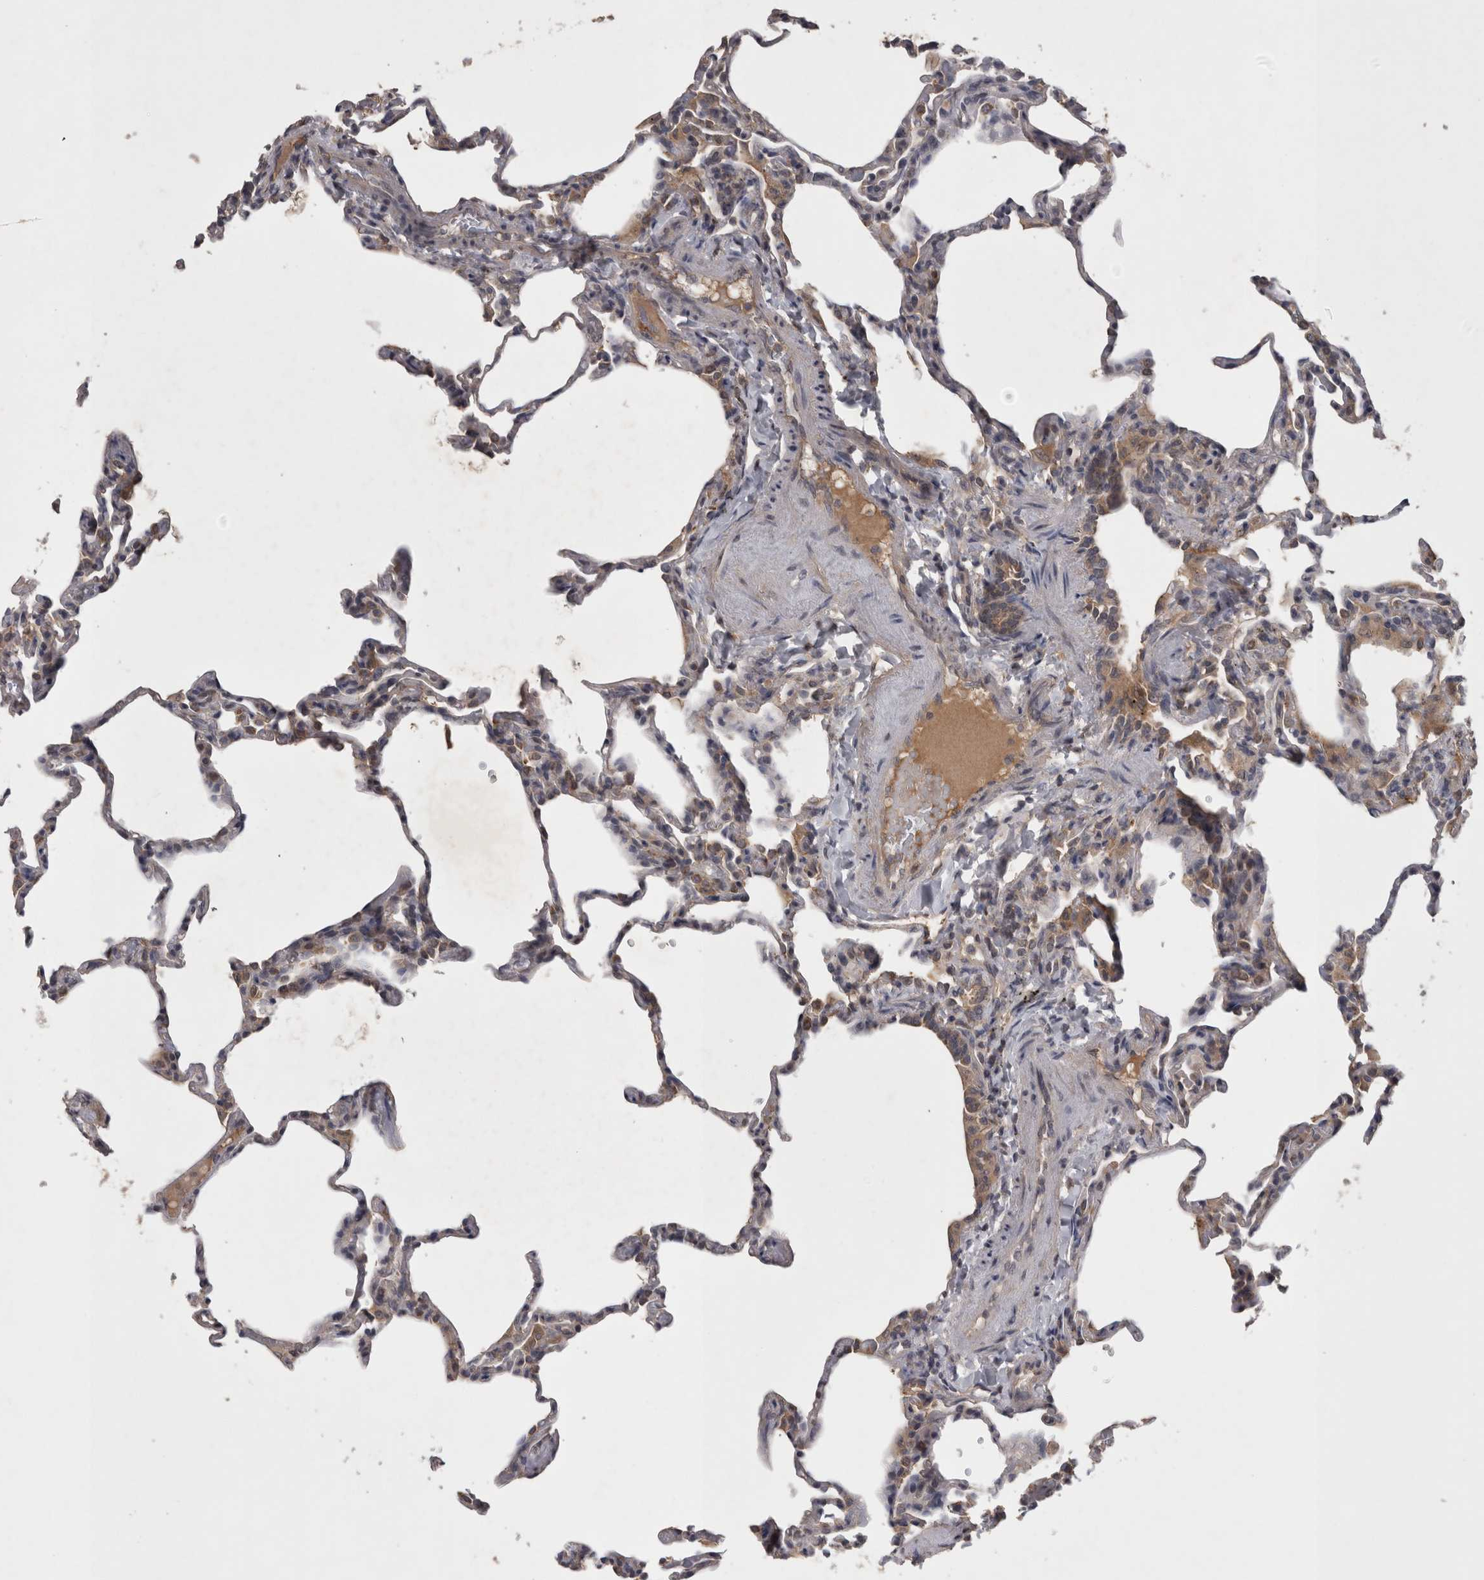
{"staining": {"intensity": "weak", "quantity": "25%-75%", "location": "cytoplasmic/membranous"}, "tissue": "lung", "cell_type": "Alveolar cells", "image_type": "normal", "snomed": [{"axis": "morphology", "description": "Normal tissue, NOS"}, {"axis": "topography", "description": "Lung"}], "caption": "An IHC histopathology image of normal tissue is shown. Protein staining in brown shows weak cytoplasmic/membranous positivity in lung within alveolar cells. (Stains: DAB (3,3'-diaminobenzidine) in brown, nuclei in blue, Microscopy: brightfield microscopy at high magnification).", "gene": "ZNF114", "patient": {"sex": "male", "age": 20}}